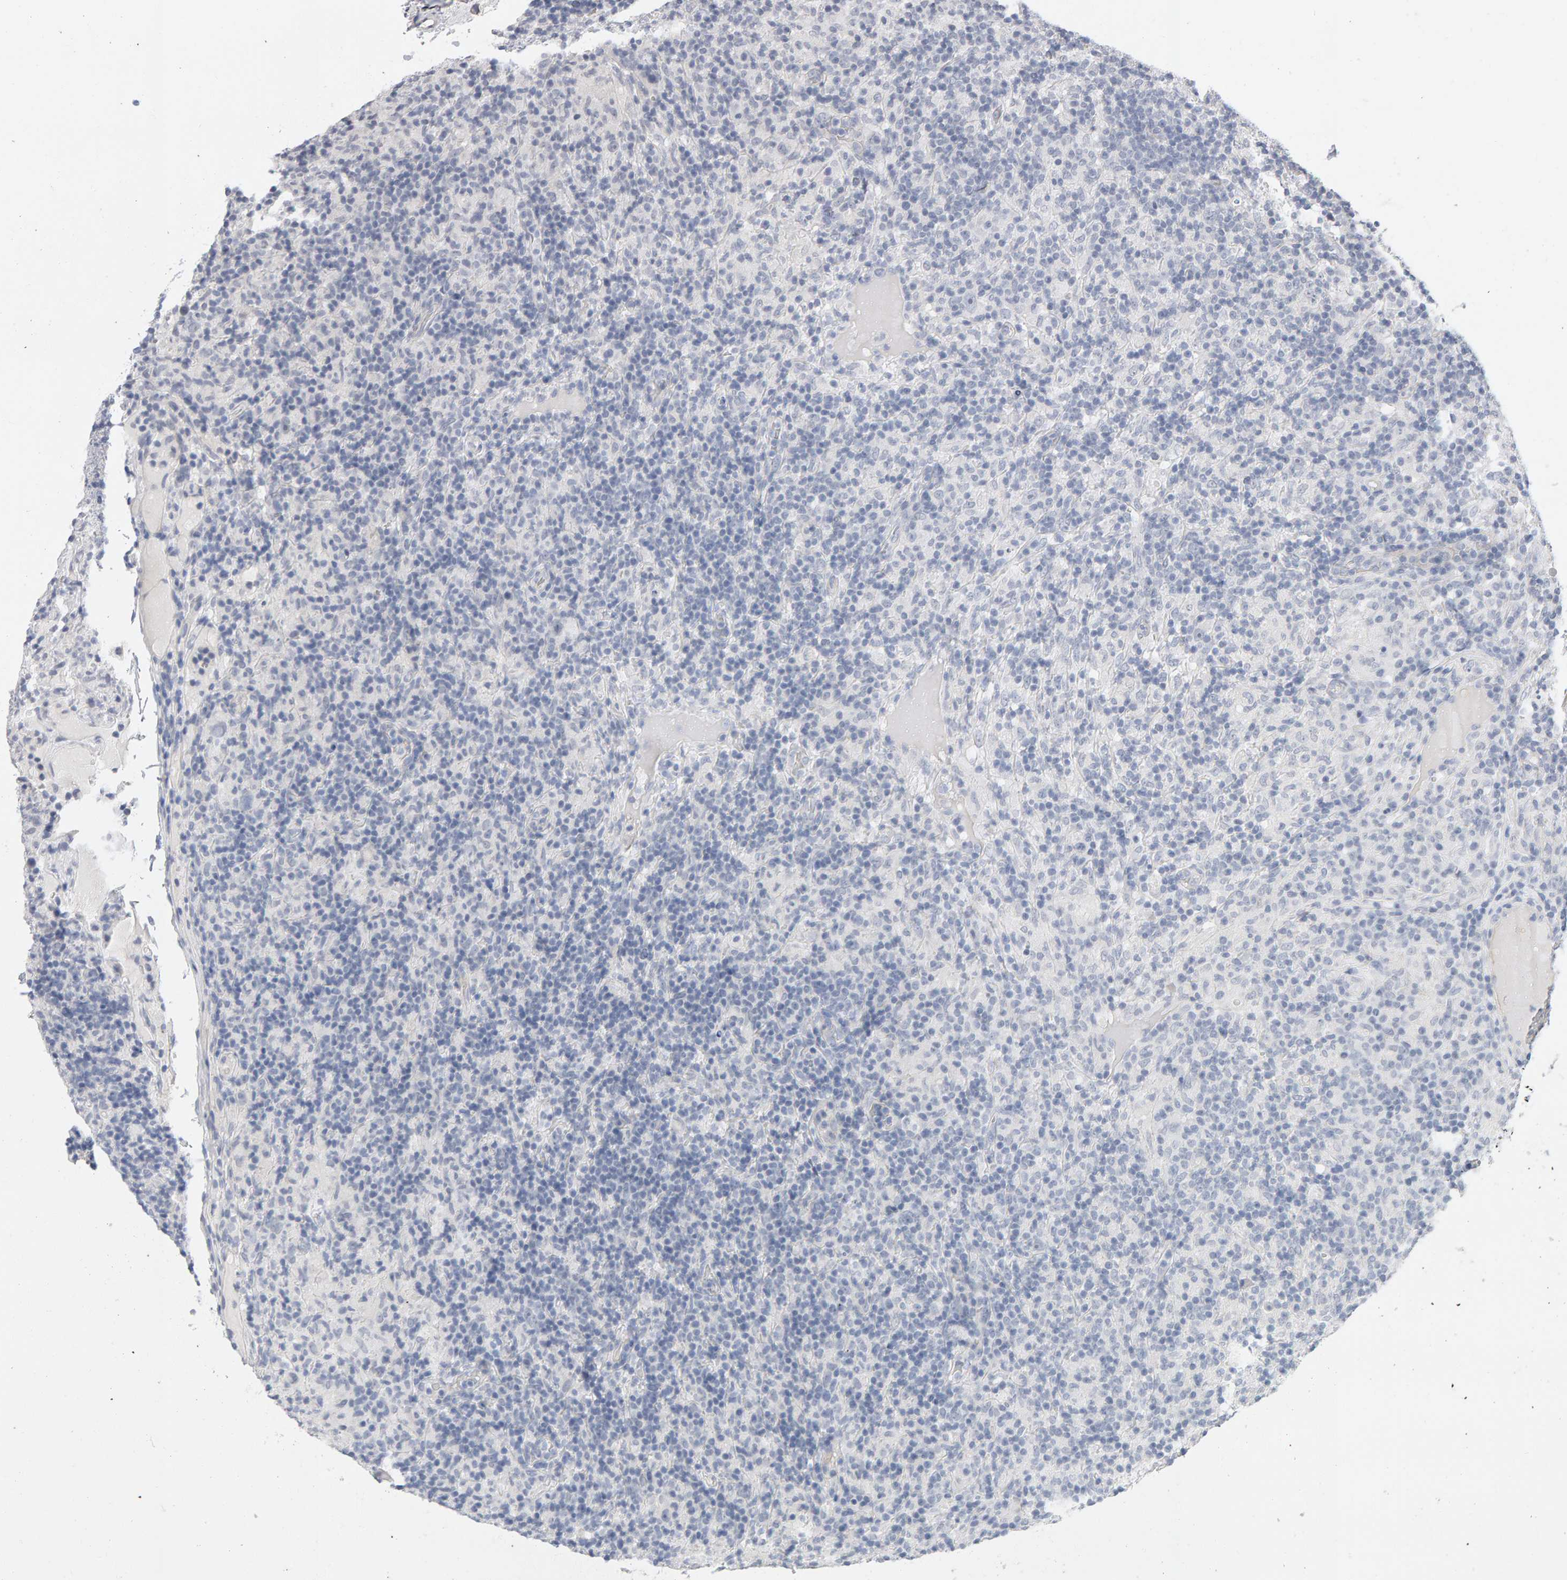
{"staining": {"intensity": "negative", "quantity": "none", "location": "none"}, "tissue": "lymphoma", "cell_type": "Tumor cells", "image_type": "cancer", "snomed": [{"axis": "morphology", "description": "Hodgkin's disease, NOS"}, {"axis": "topography", "description": "Lymph node"}], "caption": "High magnification brightfield microscopy of Hodgkin's disease stained with DAB (3,3'-diaminobenzidine) (brown) and counterstained with hematoxylin (blue): tumor cells show no significant staining.", "gene": "HNF4A", "patient": {"sex": "male", "age": 70}}